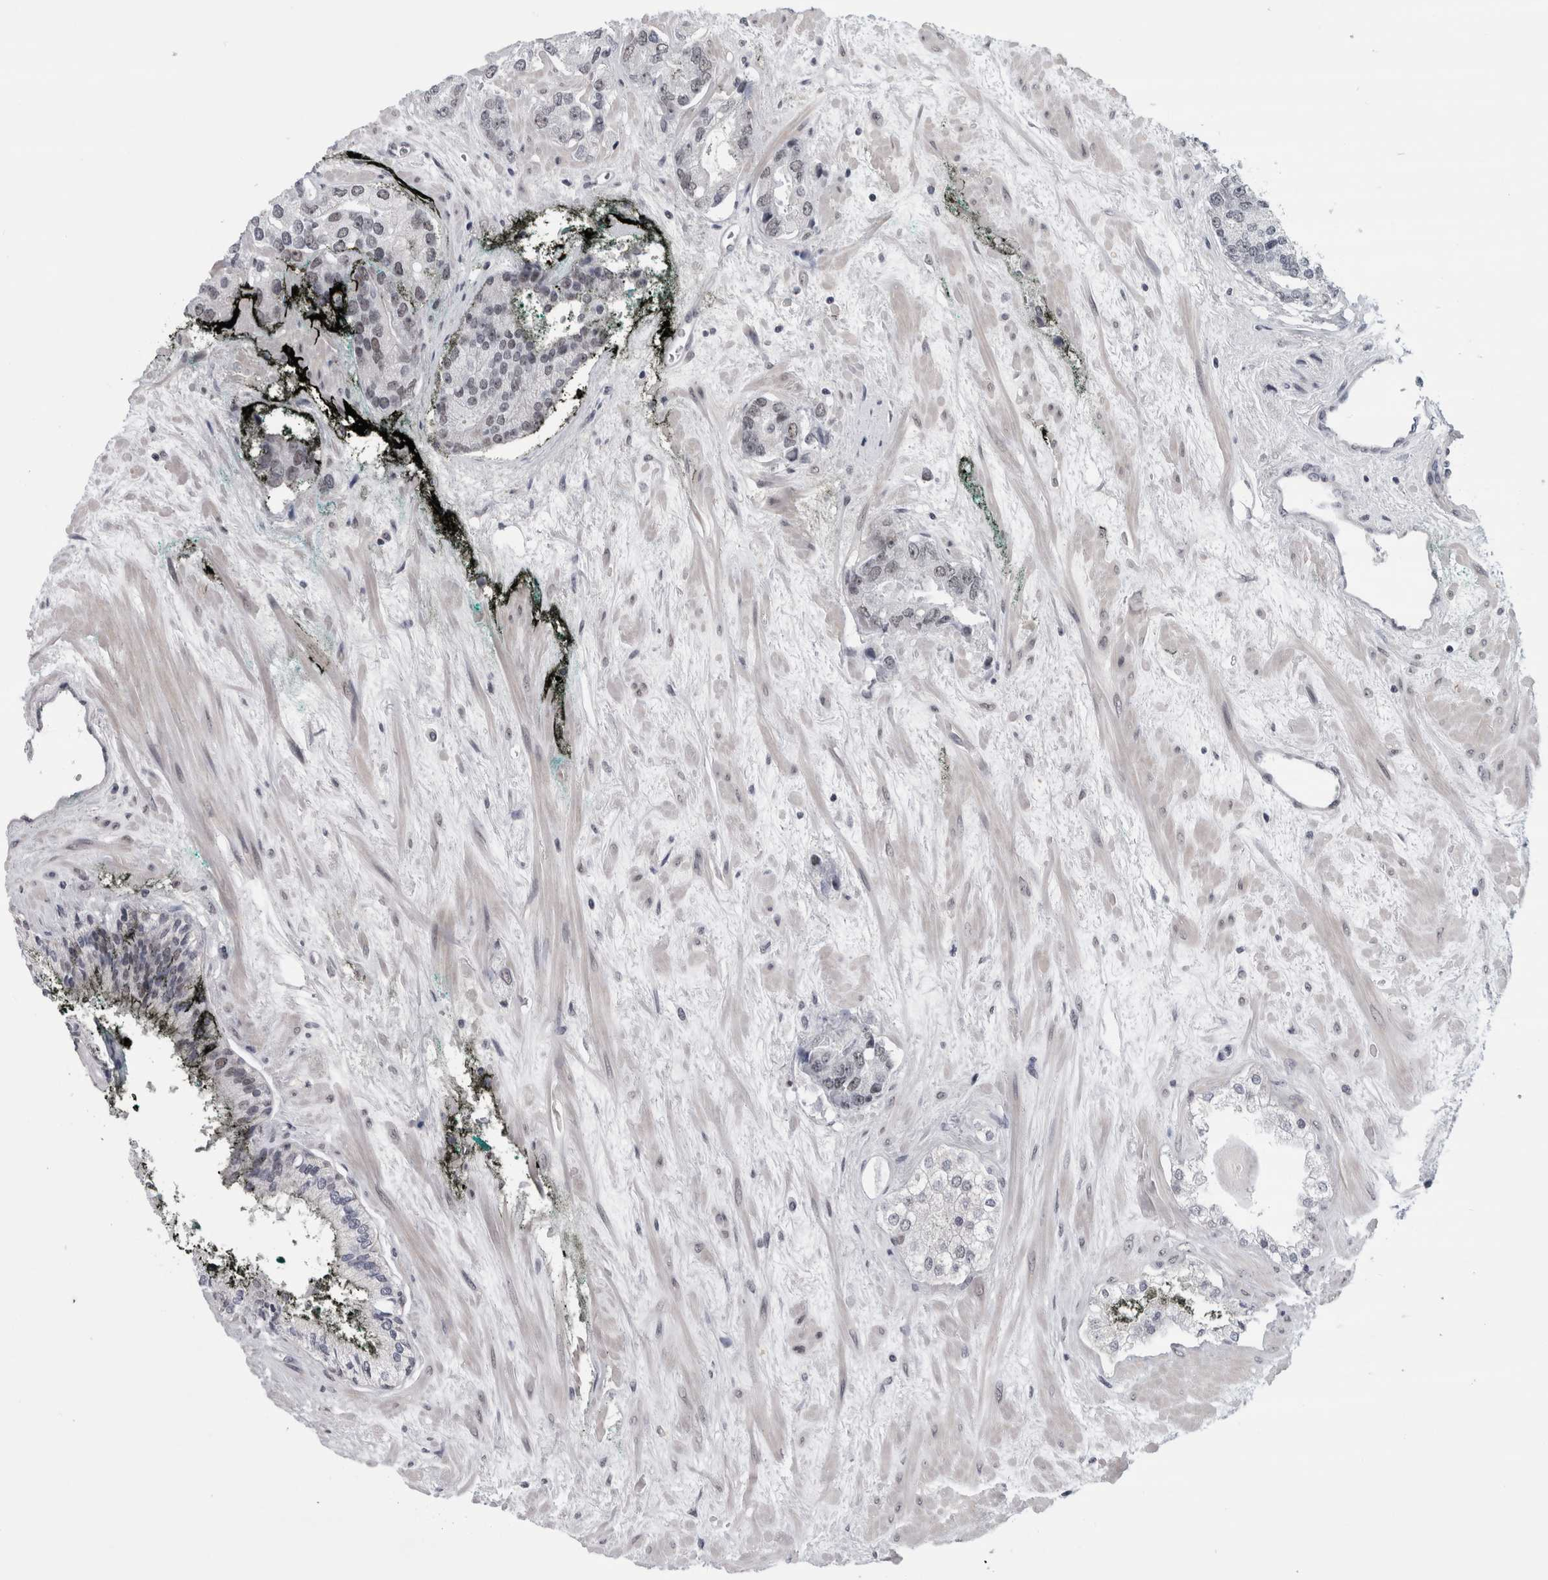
{"staining": {"intensity": "negative", "quantity": "none", "location": "none"}, "tissue": "prostate cancer", "cell_type": "Tumor cells", "image_type": "cancer", "snomed": [{"axis": "morphology", "description": "Adenocarcinoma, High grade"}, {"axis": "topography", "description": "Prostate"}], "caption": "Image shows no protein expression in tumor cells of prostate cancer (adenocarcinoma (high-grade)) tissue. (DAB (3,3'-diaminobenzidine) immunohistochemistry (IHC) visualized using brightfield microscopy, high magnification).", "gene": "ARID4B", "patient": {"sex": "male", "age": 71}}